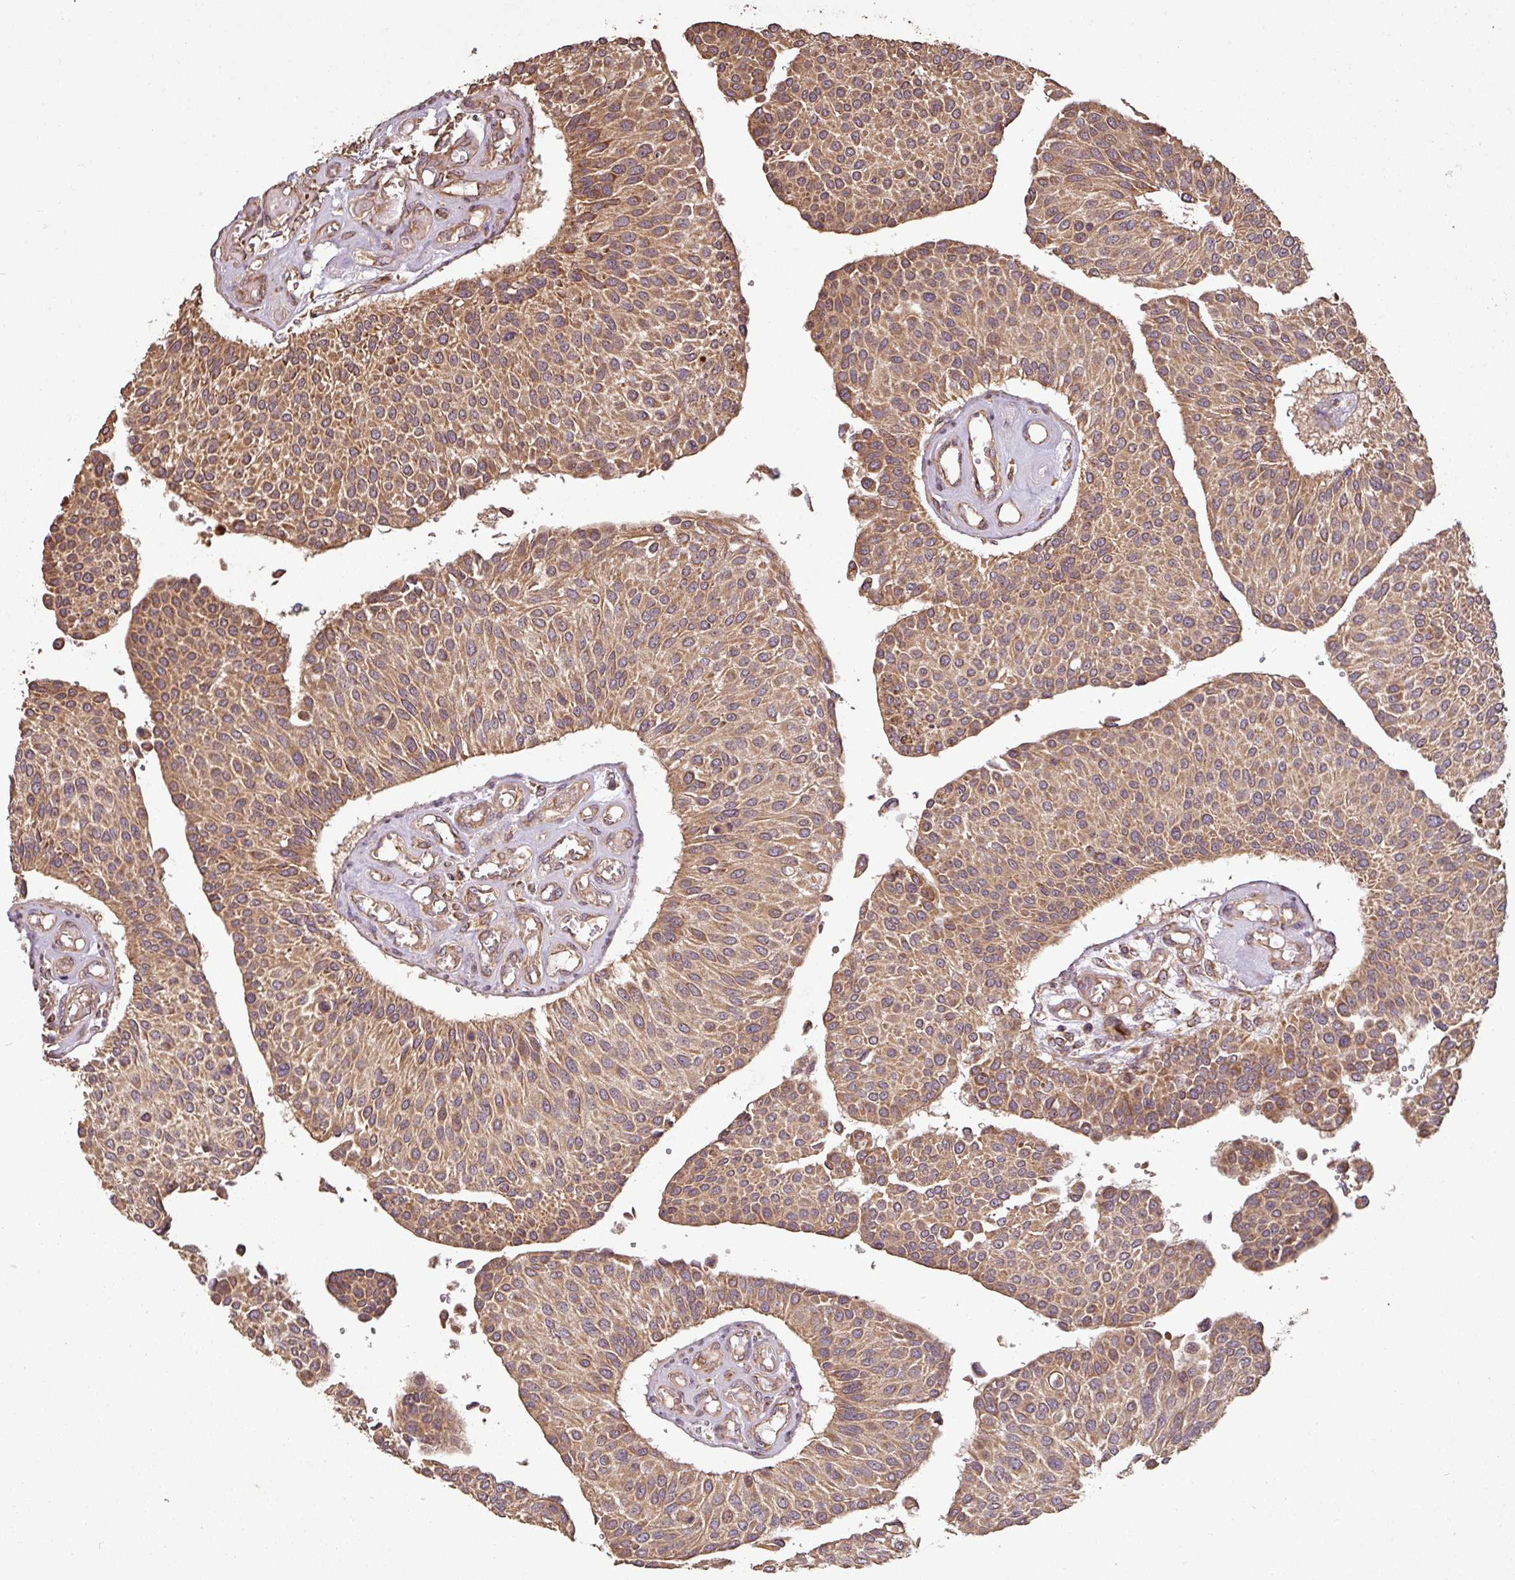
{"staining": {"intensity": "moderate", "quantity": ">75%", "location": "cytoplasmic/membranous"}, "tissue": "urothelial cancer", "cell_type": "Tumor cells", "image_type": "cancer", "snomed": [{"axis": "morphology", "description": "Urothelial carcinoma, NOS"}, {"axis": "topography", "description": "Urinary bladder"}], "caption": "IHC micrograph of human transitional cell carcinoma stained for a protein (brown), which displays medium levels of moderate cytoplasmic/membranous staining in approximately >75% of tumor cells.", "gene": "PLEKHM1", "patient": {"sex": "male", "age": 55}}